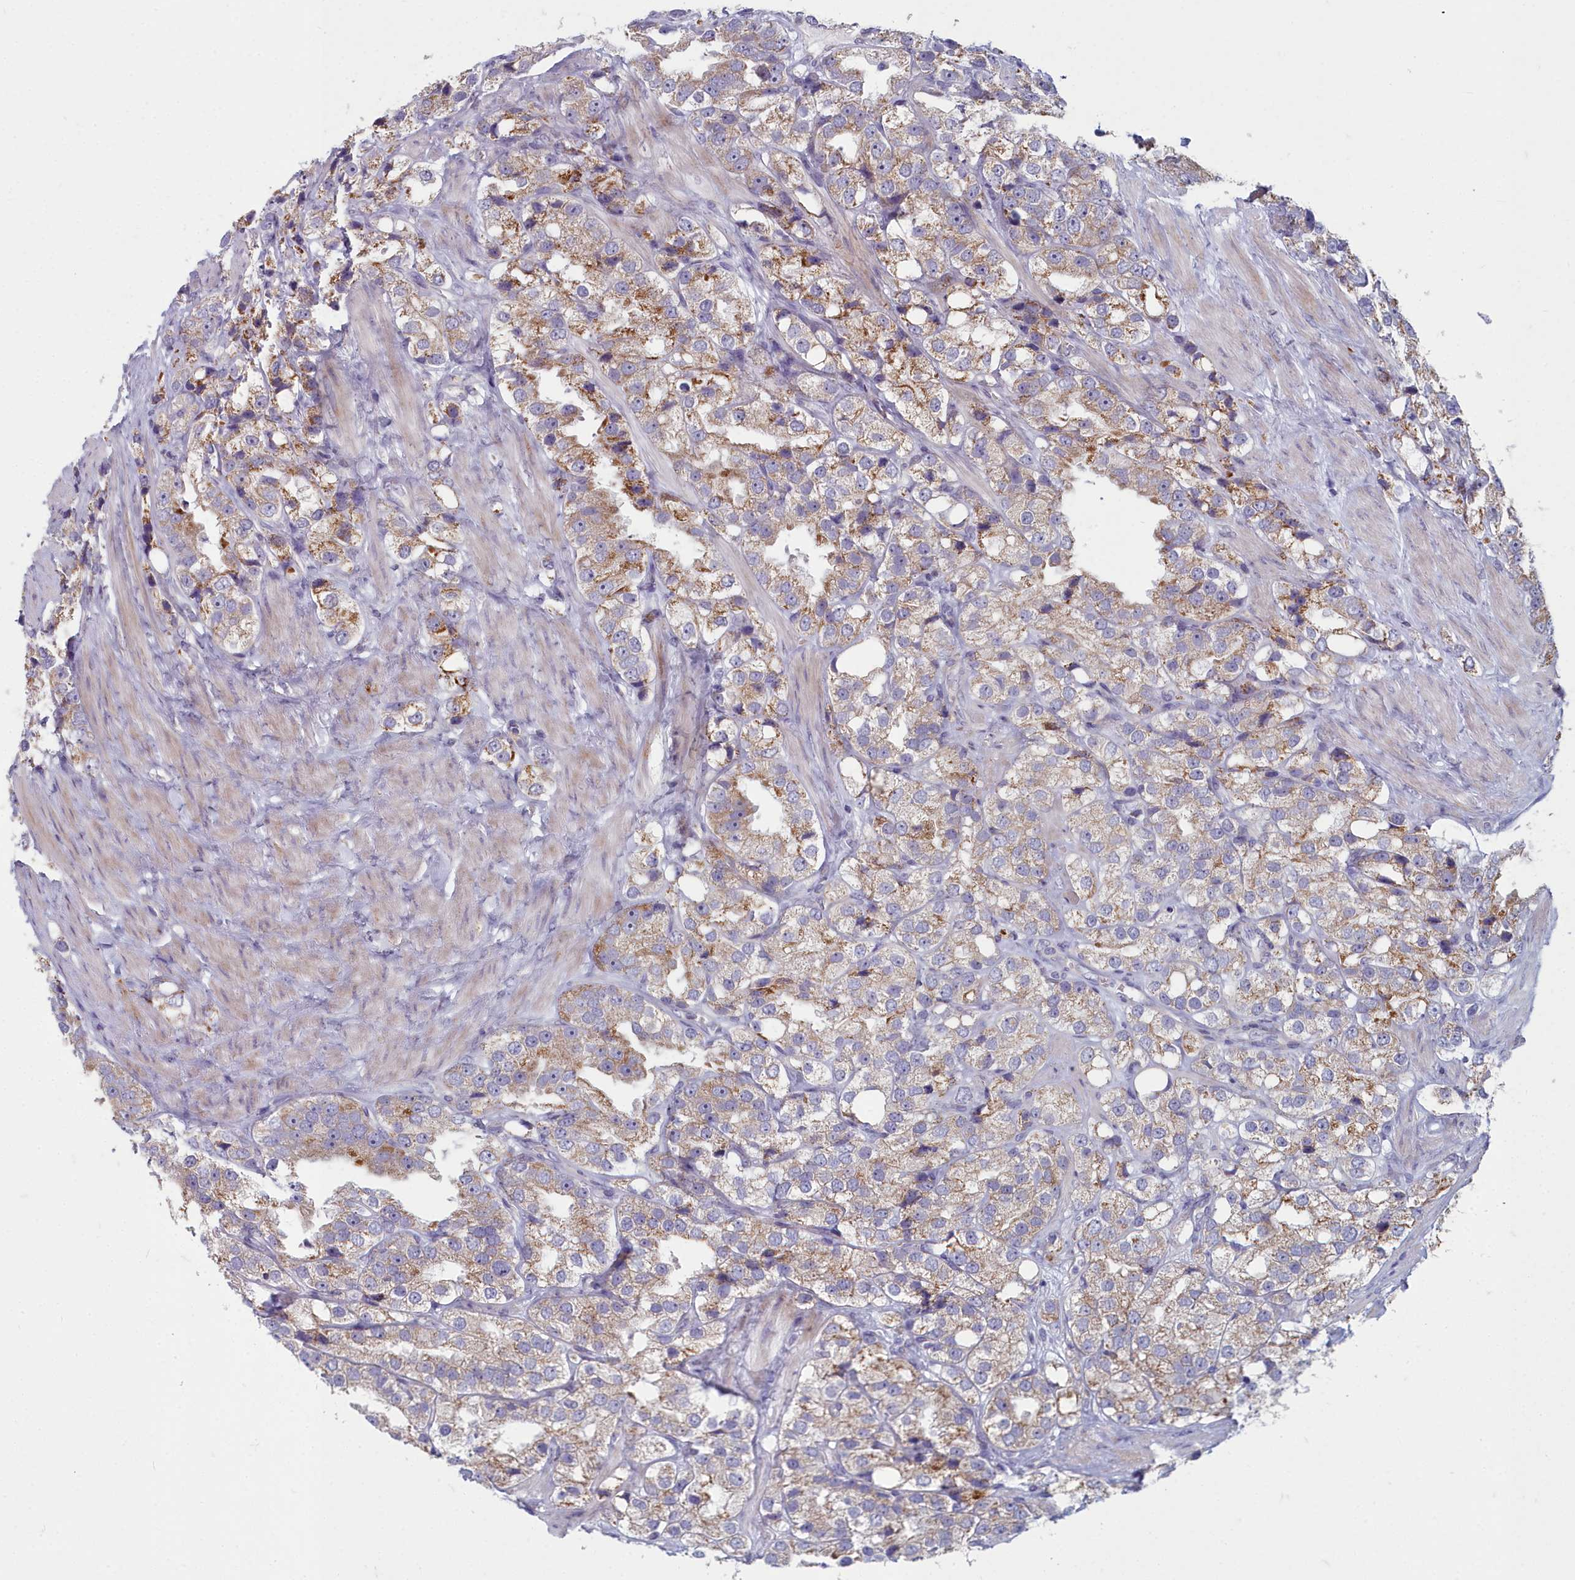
{"staining": {"intensity": "moderate", "quantity": "25%-75%", "location": "cytoplasmic/membranous"}, "tissue": "prostate cancer", "cell_type": "Tumor cells", "image_type": "cancer", "snomed": [{"axis": "morphology", "description": "Adenocarcinoma, NOS"}, {"axis": "topography", "description": "Prostate"}], "caption": "Immunohistochemistry (DAB (3,3'-diaminobenzidine)) staining of adenocarcinoma (prostate) shows moderate cytoplasmic/membranous protein positivity in about 25%-75% of tumor cells.", "gene": "INSYN2A", "patient": {"sex": "male", "age": 79}}